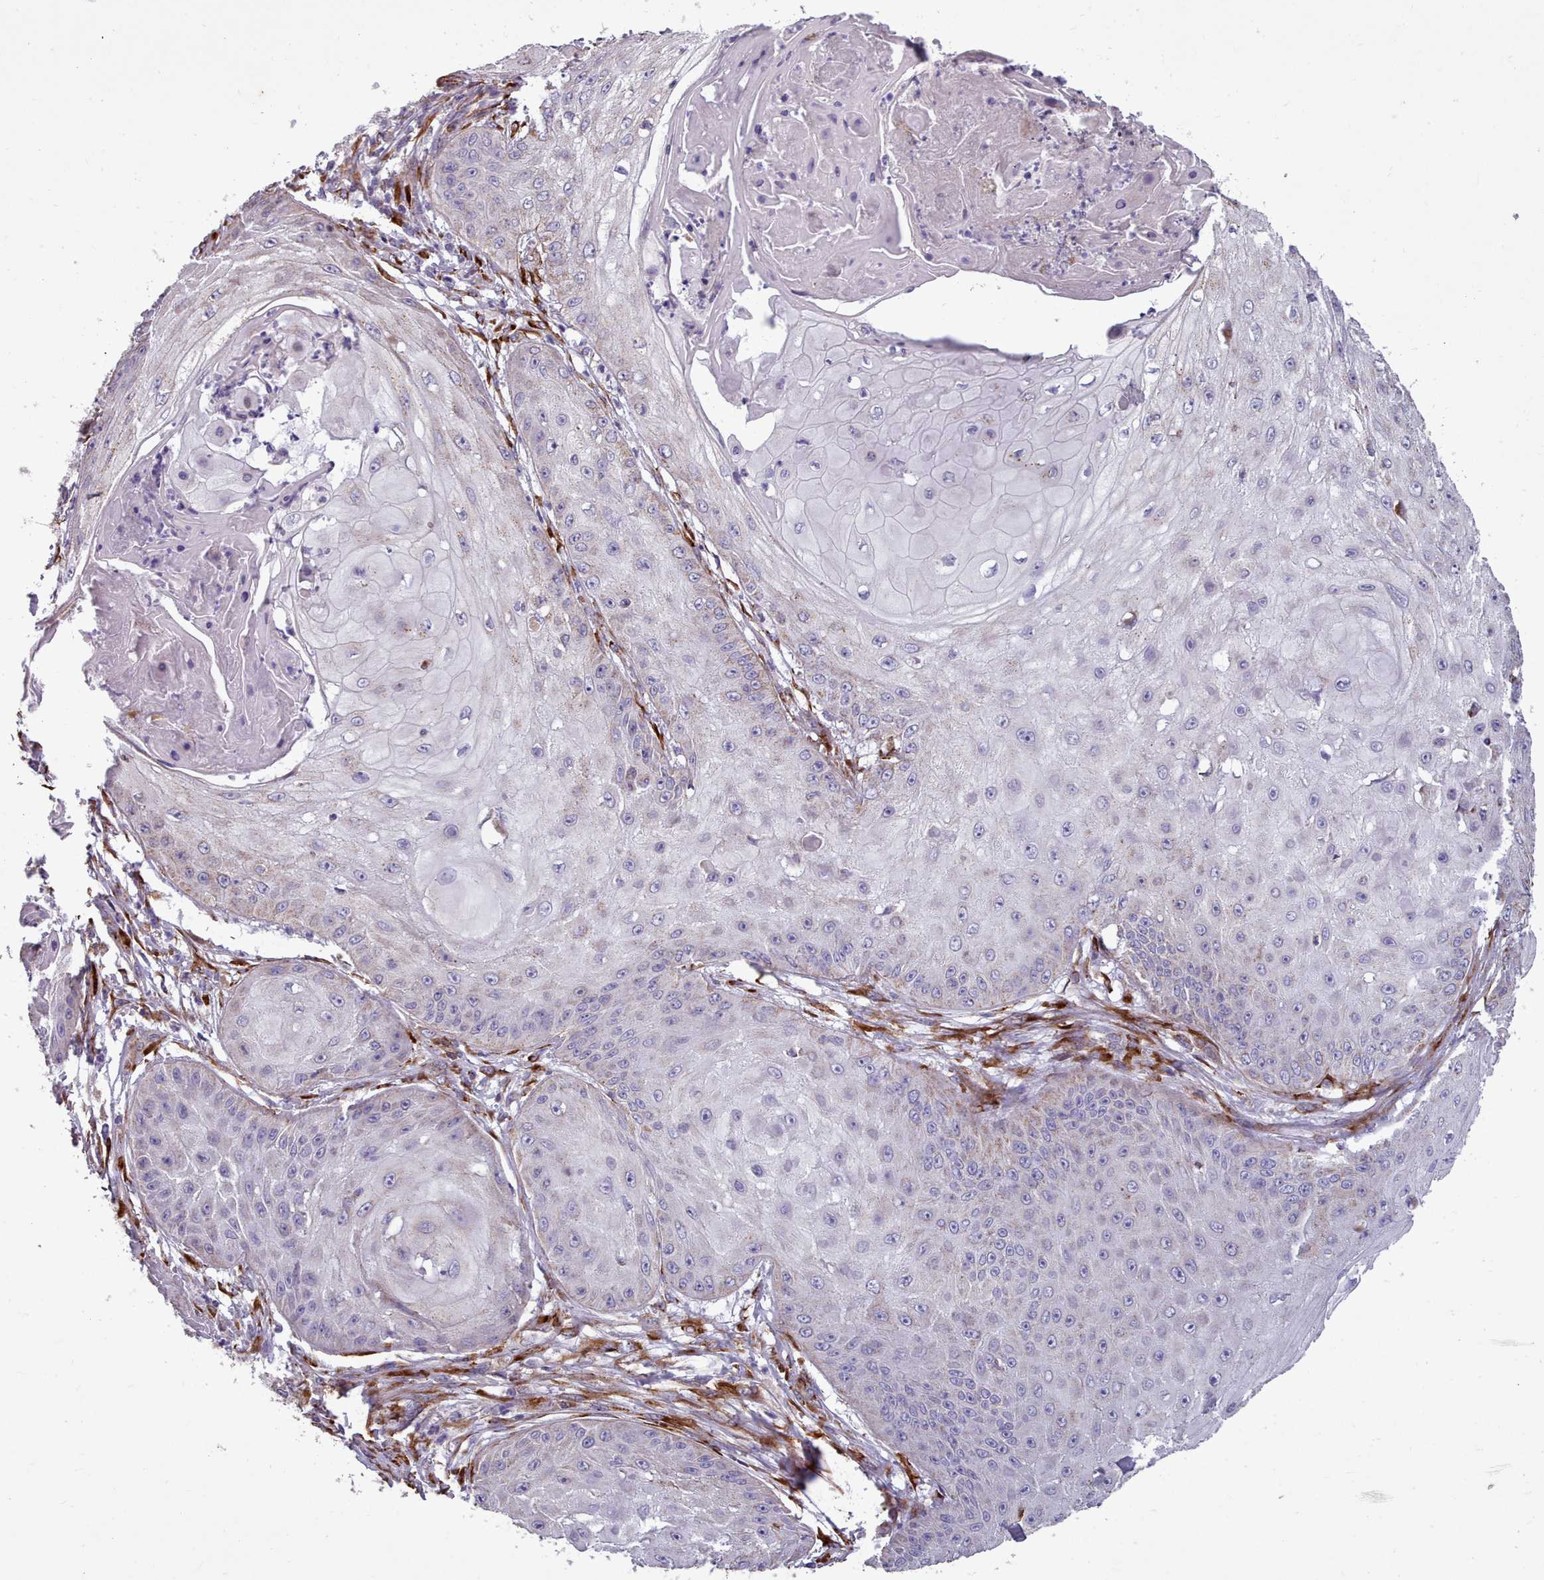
{"staining": {"intensity": "negative", "quantity": "none", "location": "none"}, "tissue": "skin cancer", "cell_type": "Tumor cells", "image_type": "cancer", "snomed": [{"axis": "morphology", "description": "Squamous cell carcinoma, NOS"}, {"axis": "topography", "description": "Skin"}], "caption": "High power microscopy image of an IHC histopathology image of skin cancer, revealing no significant staining in tumor cells.", "gene": "FKBP10", "patient": {"sex": "male", "age": 70}}